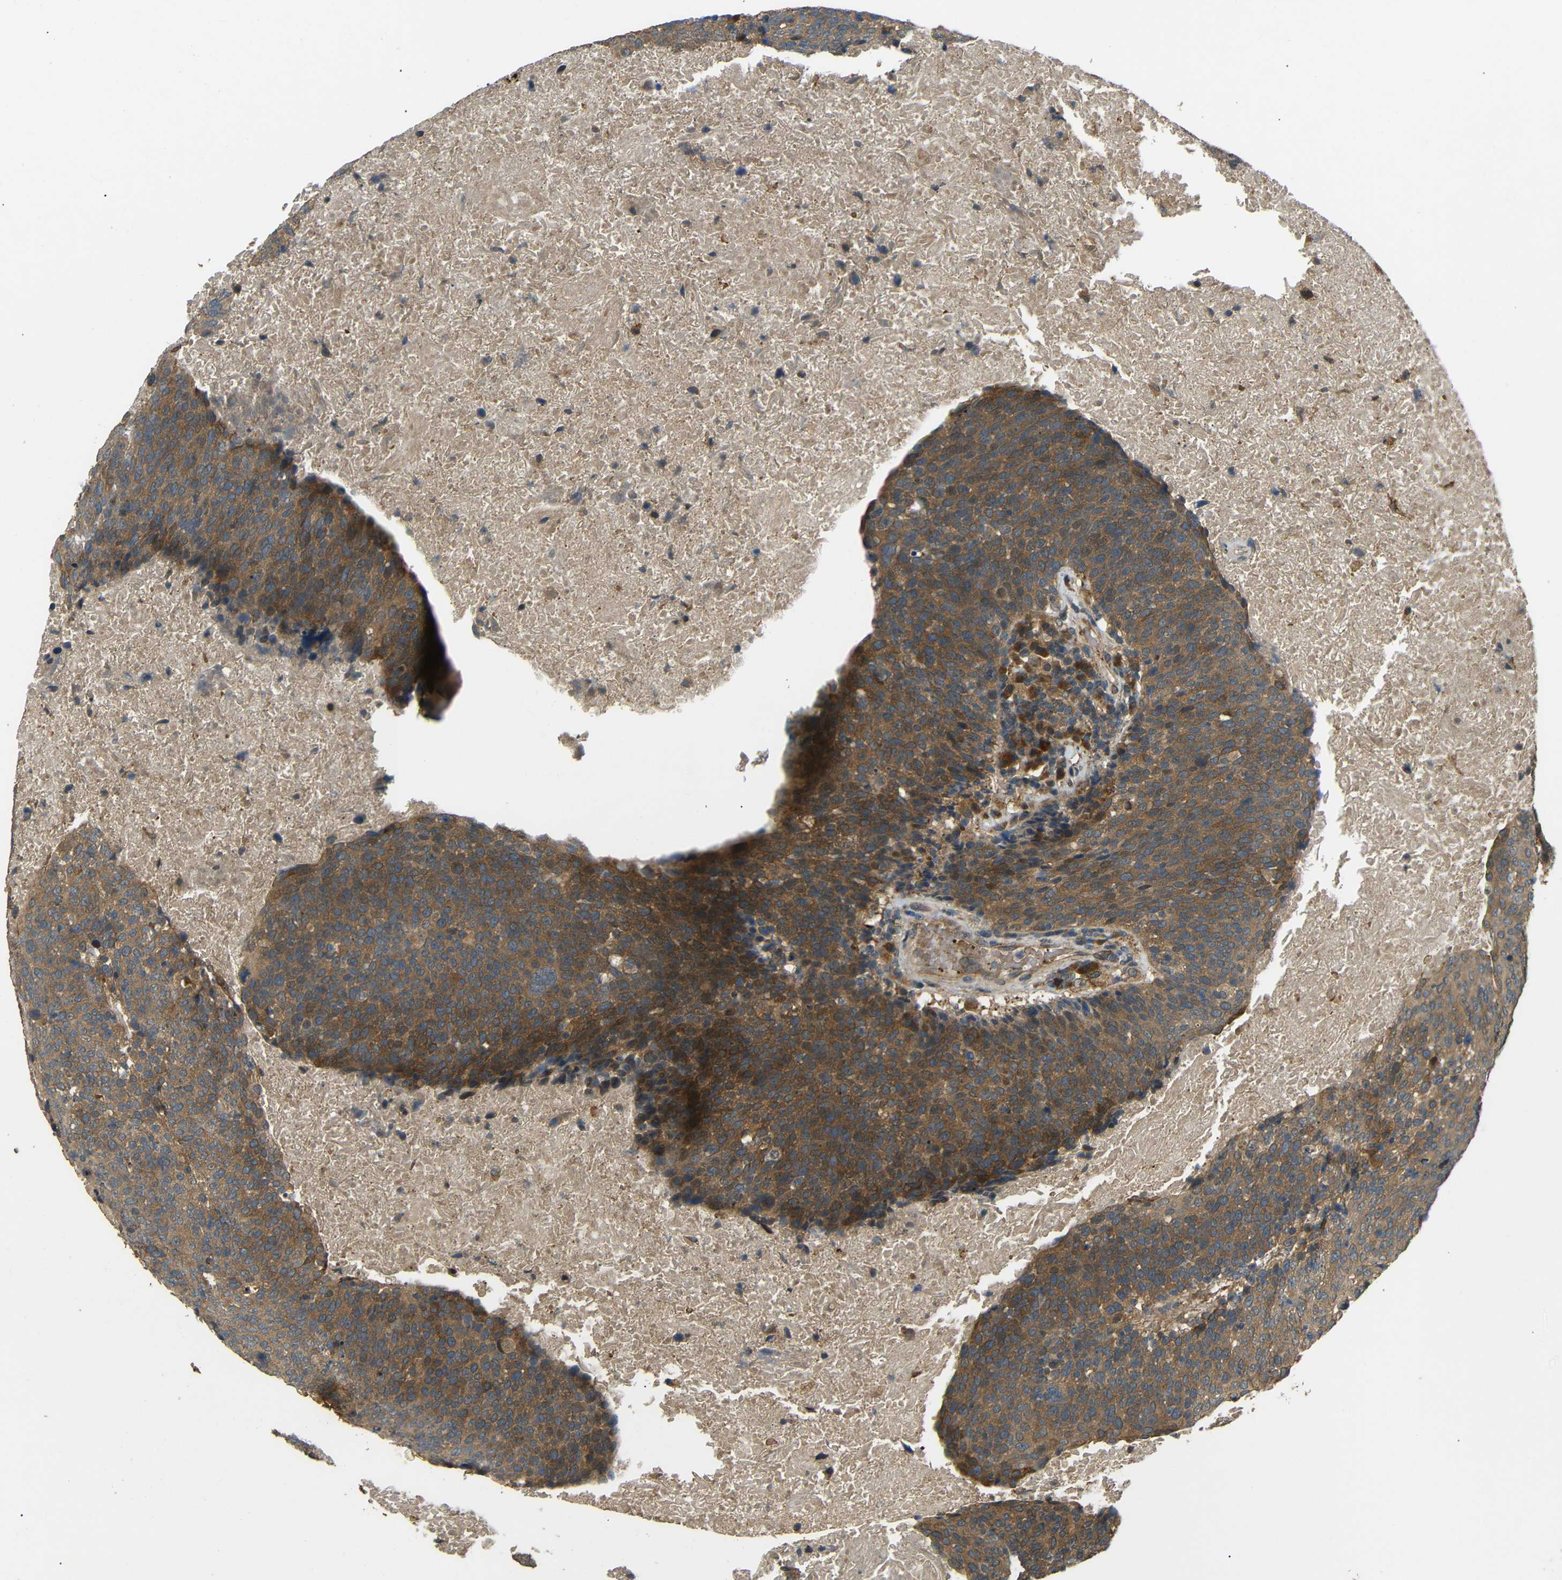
{"staining": {"intensity": "moderate", "quantity": ">75%", "location": "cytoplasmic/membranous"}, "tissue": "head and neck cancer", "cell_type": "Tumor cells", "image_type": "cancer", "snomed": [{"axis": "morphology", "description": "Squamous cell carcinoma, NOS"}, {"axis": "morphology", "description": "Squamous cell carcinoma, metastatic, NOS"}, {"axis": "topography", "description": "Lymph node"}, {"axis": "topography", "description": "Head-Neck"}], "caption": "Immunohistochemical staining of human head and neck metastatic squamous cell carcinoma demonstrates medium levels of moderate cytoplasmic/membranous protein staining in approximately >75% of tumor cells.", "gene": "EPHB2", "patient": {"sex": "male", "age": 62}}